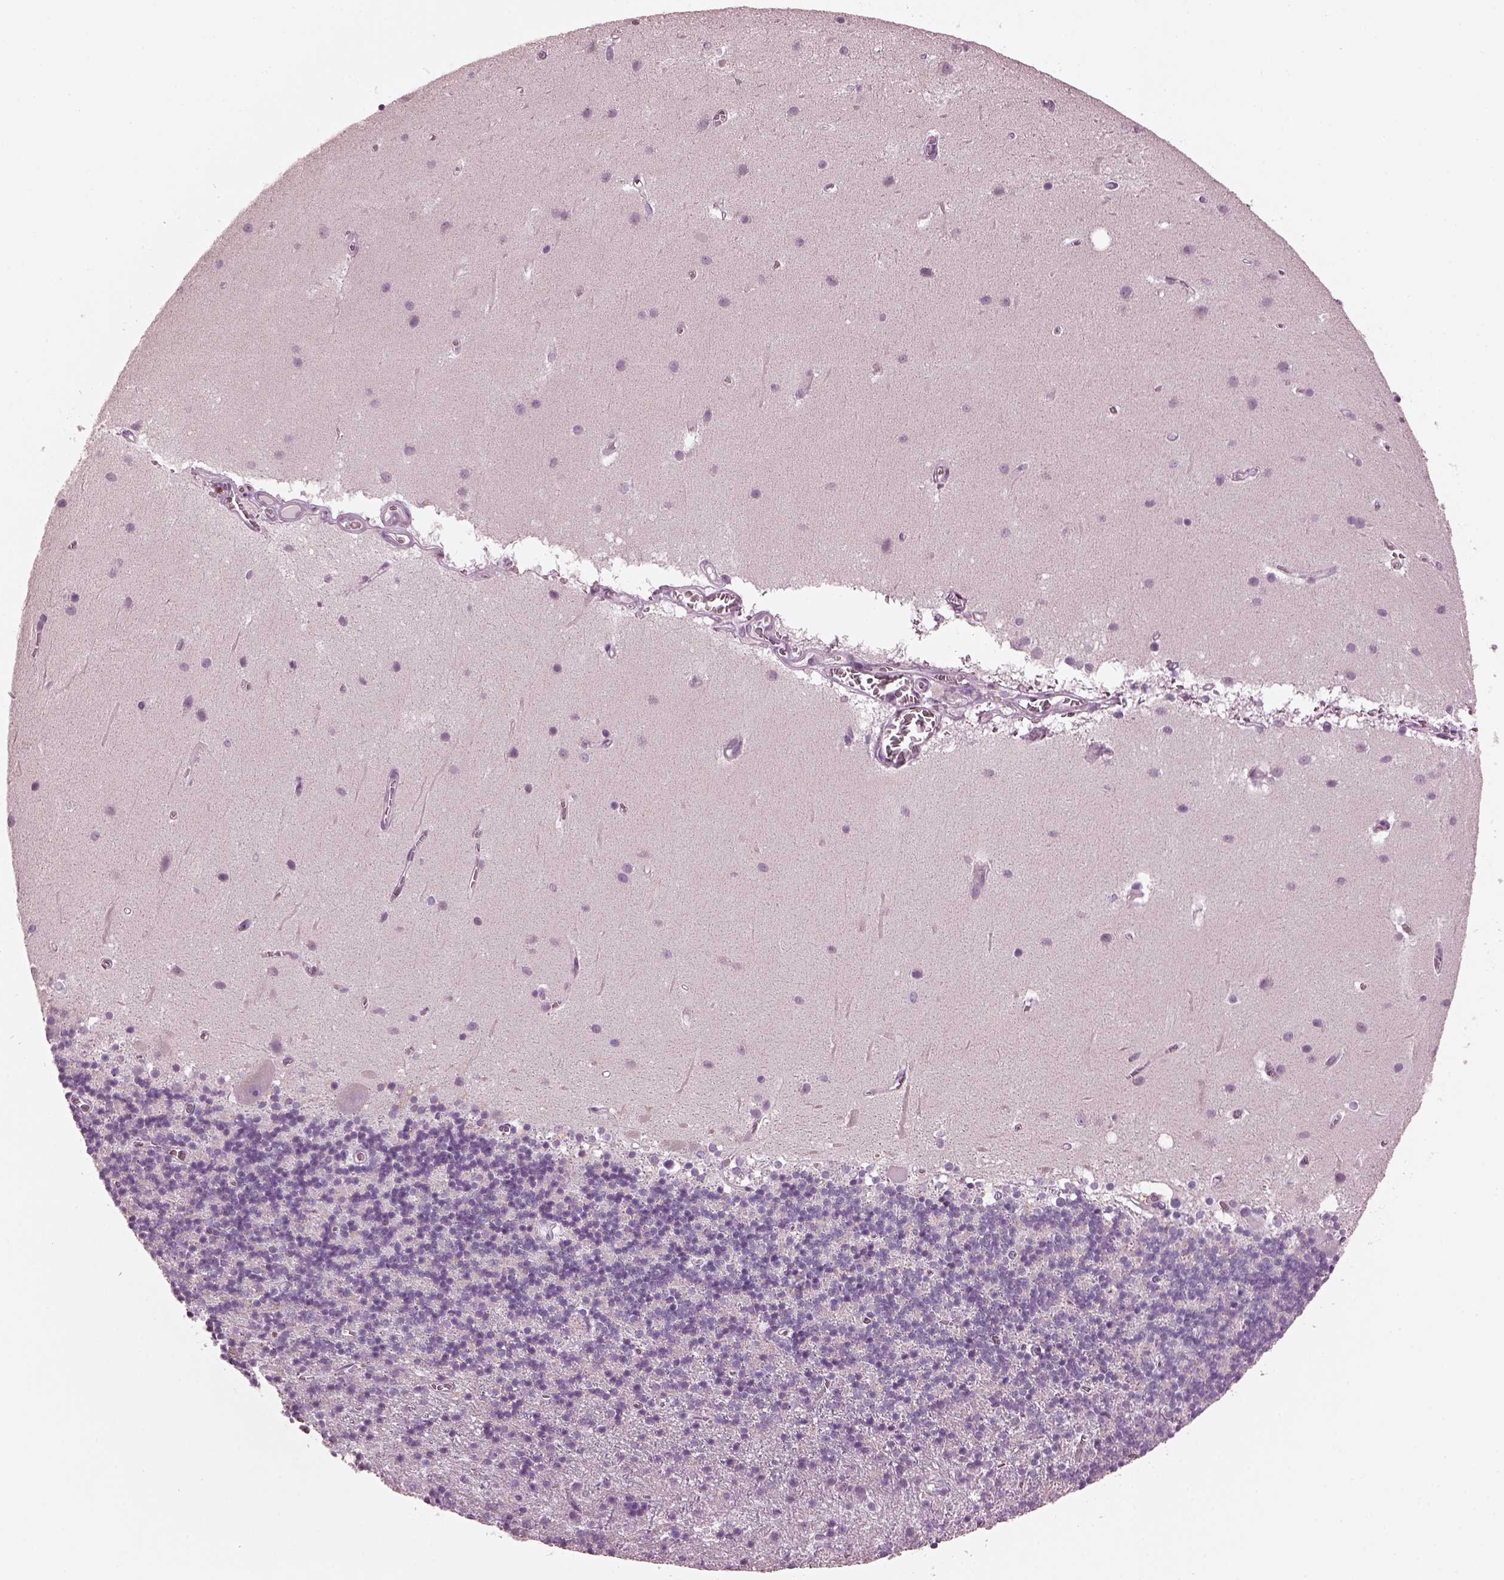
{"staining": {"intensity": "negative", "quantity": "none", "location": "none"}, "tissue": "cerebellum", "cell_type": "Cells in granular layer", "image_type": "normal", "snomed": [{"axis": "morphology", "description": "Normal tissue, NOS"}, {"axis": "topography", "description": "Cerebellum"}], "caption": "A photomicrograph of cerebellum stained for a protein displays no brown staining in cells in granular layer.", "gene": "SLAMF8", "patient": {"sex": "male", "age": 70}}